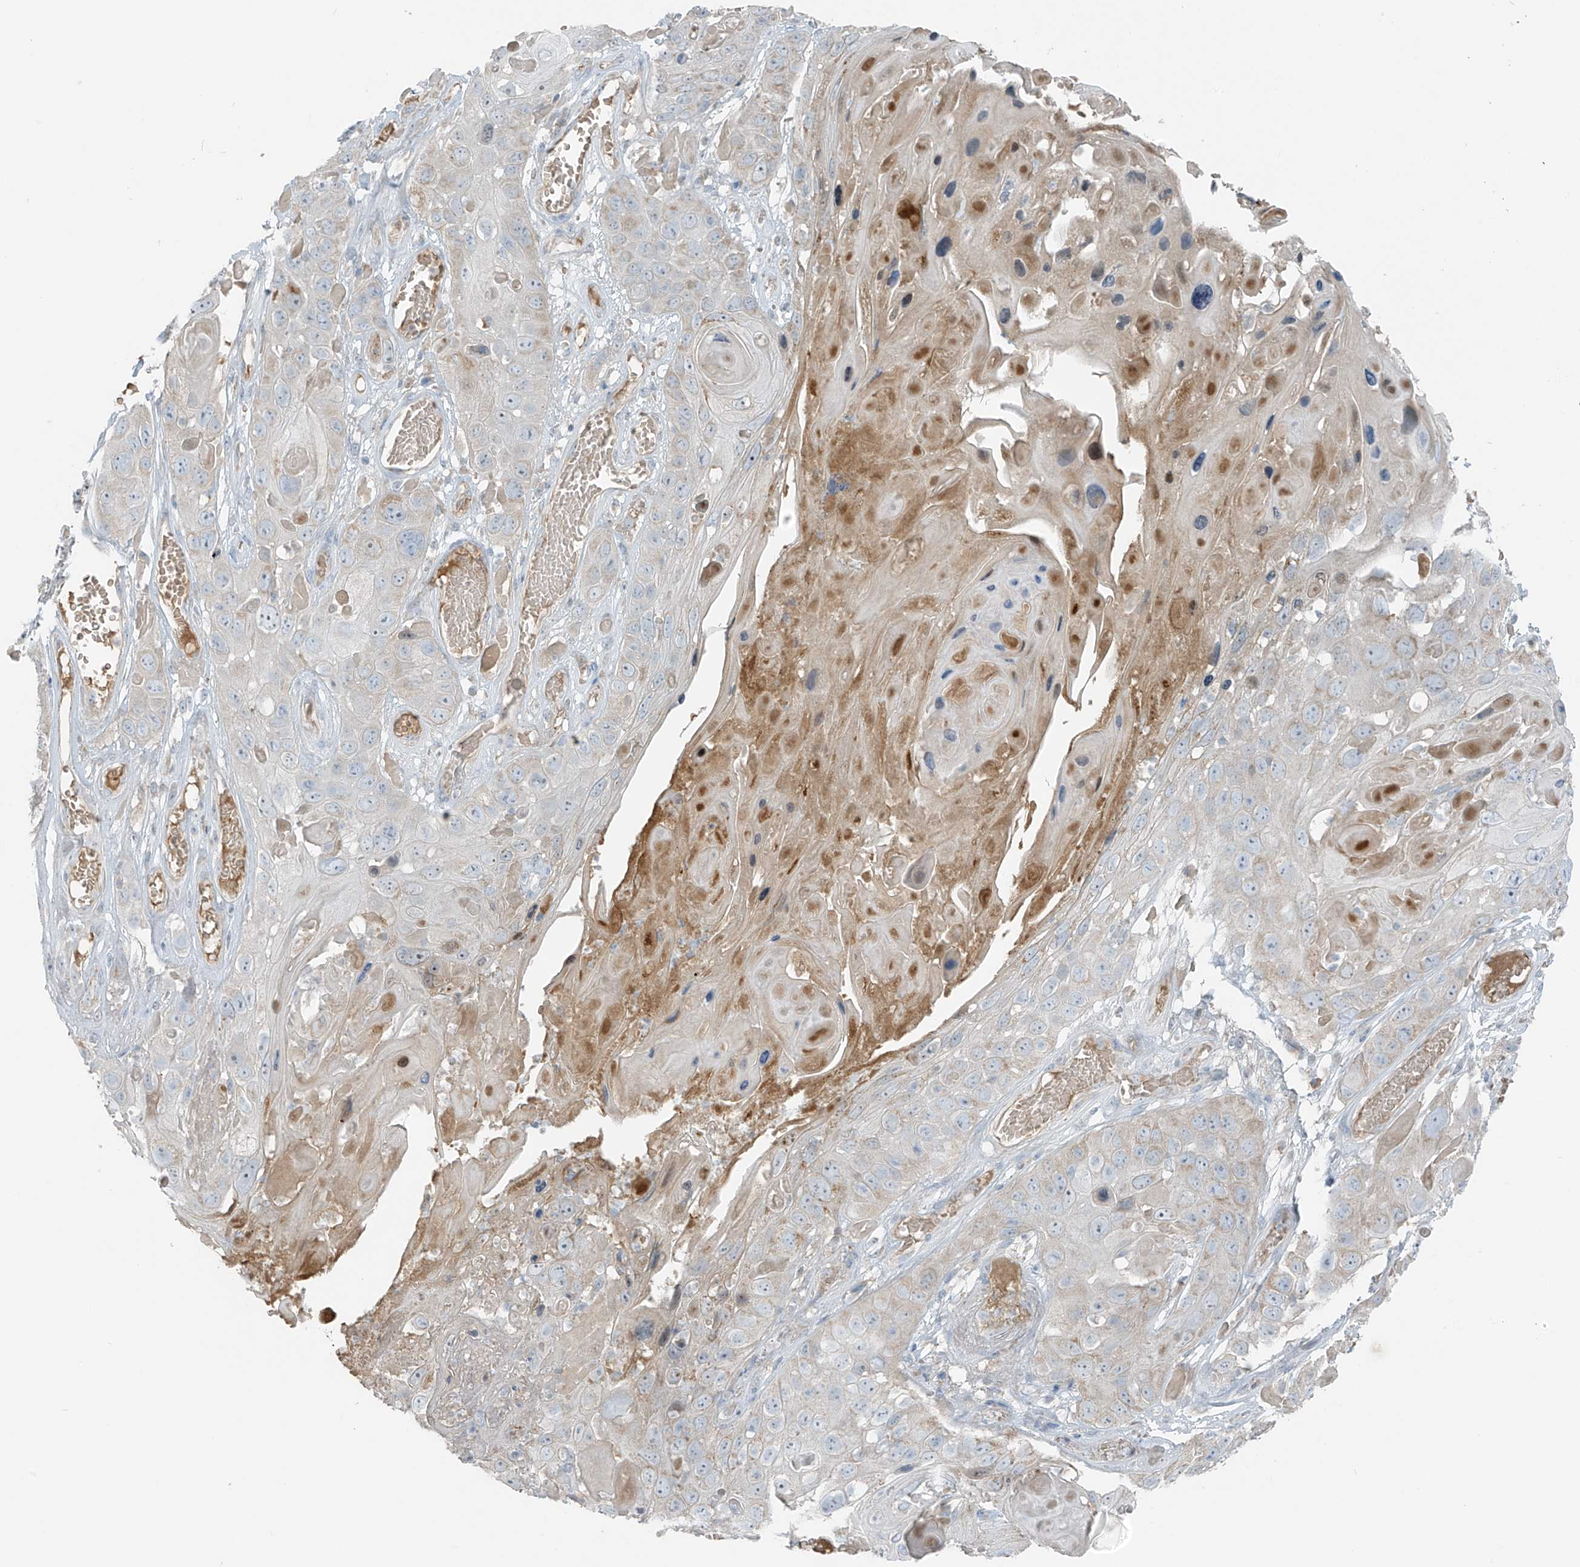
{"staining": {"intensity": "negative", "quantity": "none", "location": "none"}, "tissue": "skin cancer", "cell_type": "Tumor cells", "image_type": "cancer", "snomed": [{"axis": "morphology", "description": "Squamous cell carcinoma, NOS"}, {"axis": "topography", "description": "Skin"}], "caption": "Skin squamous cell carcinoma was stained to show a protein in brown. There is no significant positivity in tumor cells.", "gene": "FAM131C", "patient": {"sex": "male", "age": 55}}